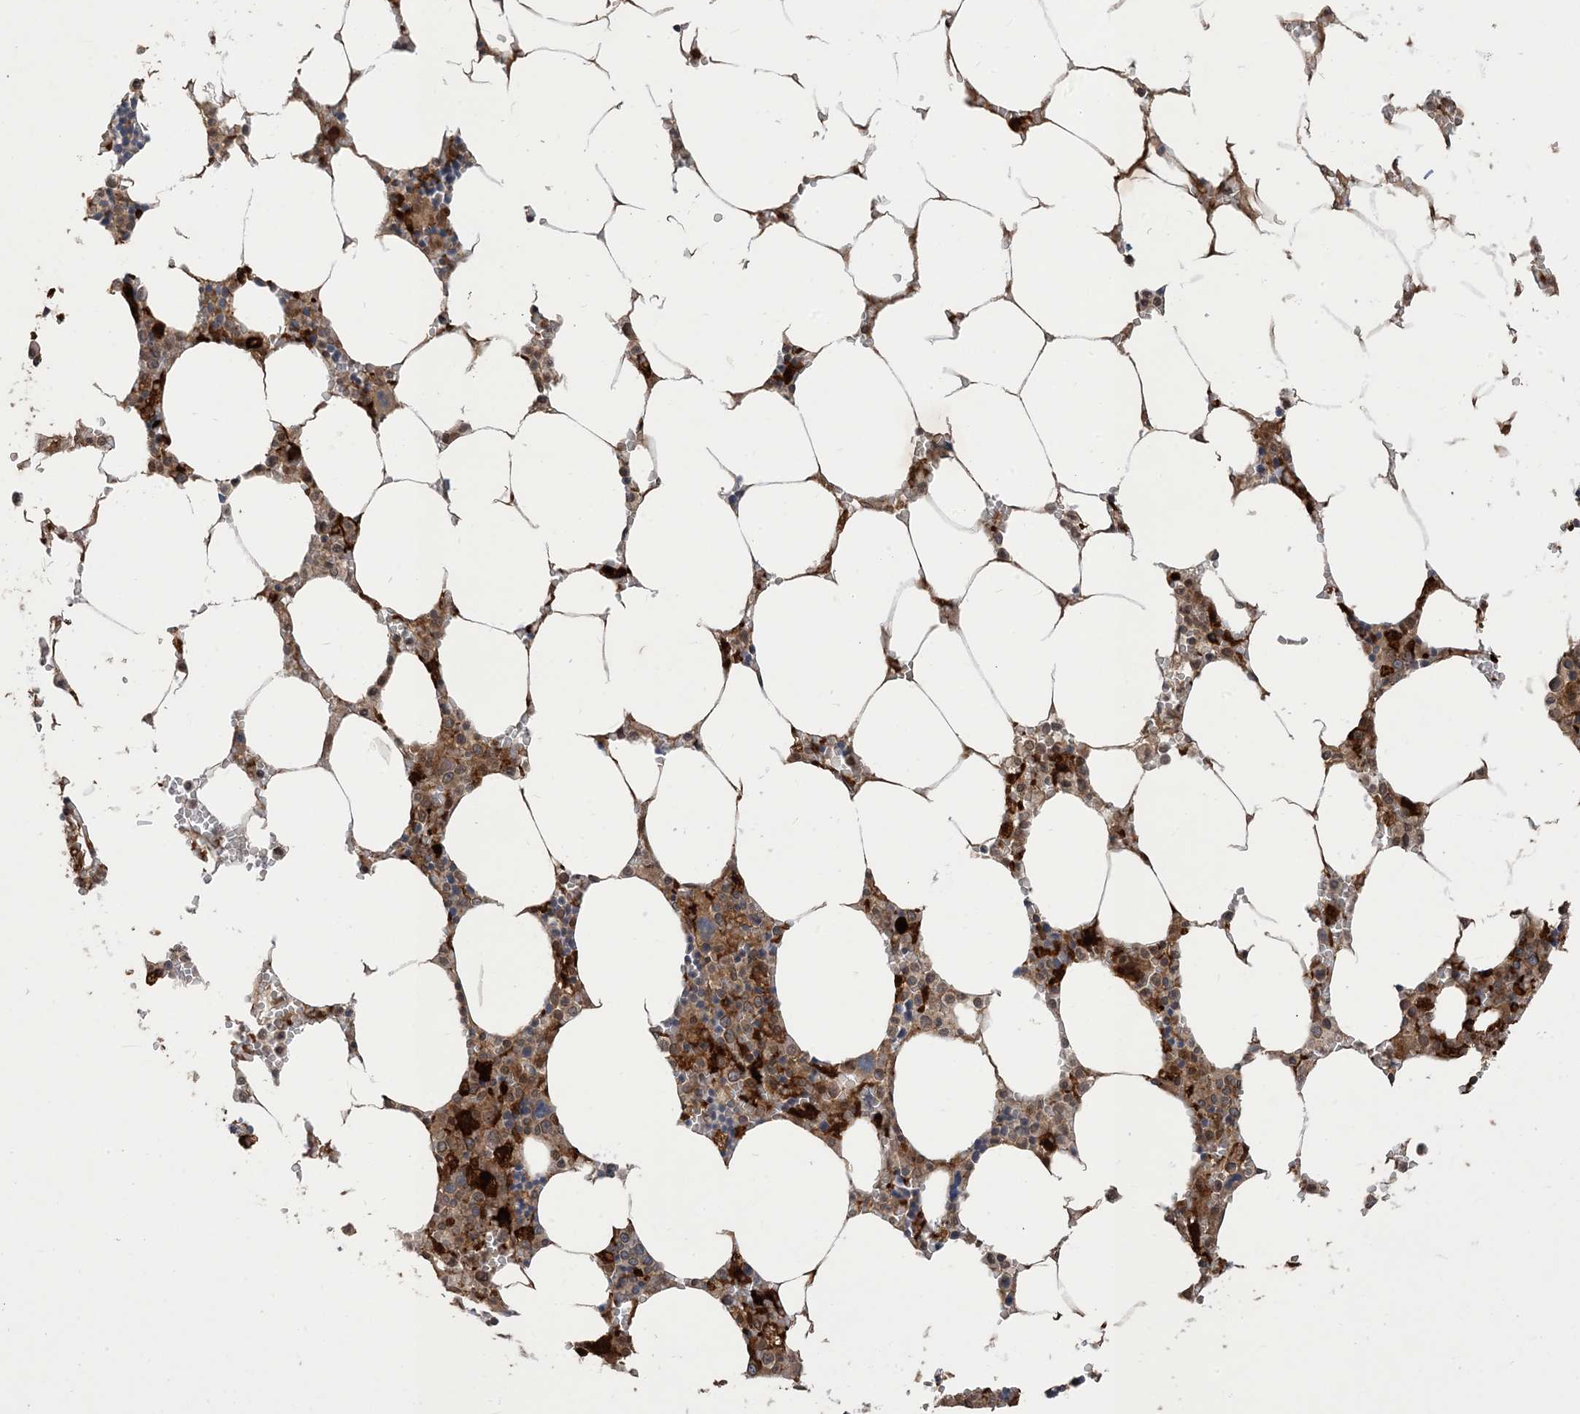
{"staining": {"intensity": "moderate", "quantity": "<25%", "location": "cytoplasmic/membranous,nuclear"}, "tissue": "bone marrow", "cell_type": "Hematopoietic cells", "image_type": "normal", "snomed": [{"axis": "morphology", "description": "Normal tissue, NOS"}, {"axis": "topography", "description": "Bone marrow"}], "caption": "Benign bone marrow exhibits moderate cytoplasmic/membranous,nuclear expression in approximately <25% of hematopoietic cells, visualized by immunohistochemistry.", "gene": "NAGK", "patient": {"sex": "male", "age": 70}}